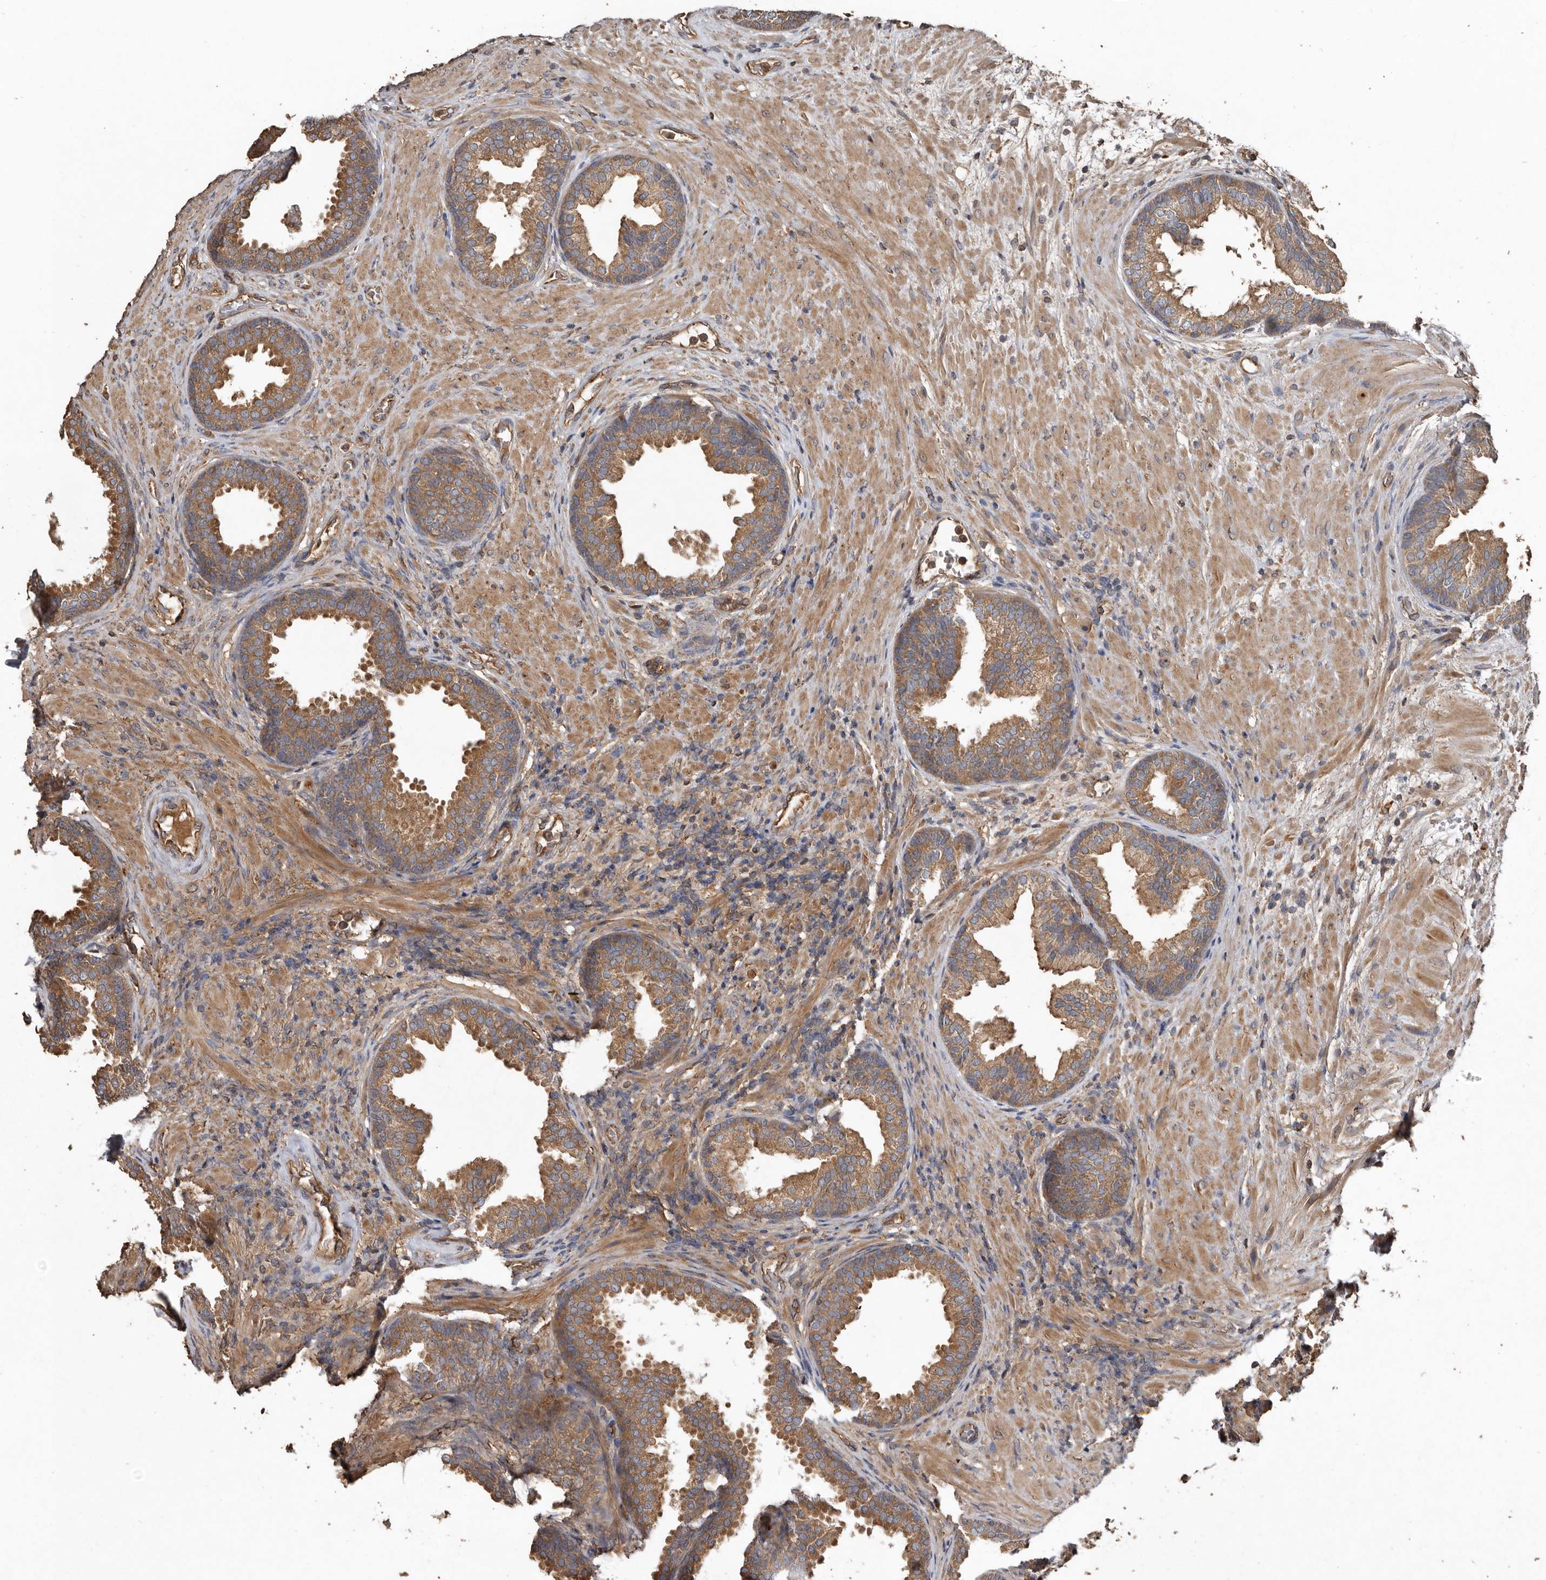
{"staining": {"intensity": "moderate", "quantity": ">75%", "location": "cytoplasmic/membranous"}, "tissue": "prostate", "cell_type": "Glandular cells", "image_type": "normal", "snomed": [{"axis": "morphology", "description": "Normal tissue, NOS"}, {"axis": "topography", "description": "Prostate"}], "caption": "Immunohistochemical staining of normal human prostate displays >75% levels of moderate cytoplasmic/membranous protein expression in about >75% of glandular cells. The protein is stained brown, and the nuclei are stained in blue (DAB (3,3'-diaminobenzidine) IHC with brightfield microscopy, high magnification).", "gene": "FLCN", "patient": {"sex": "male", "age": 76}}